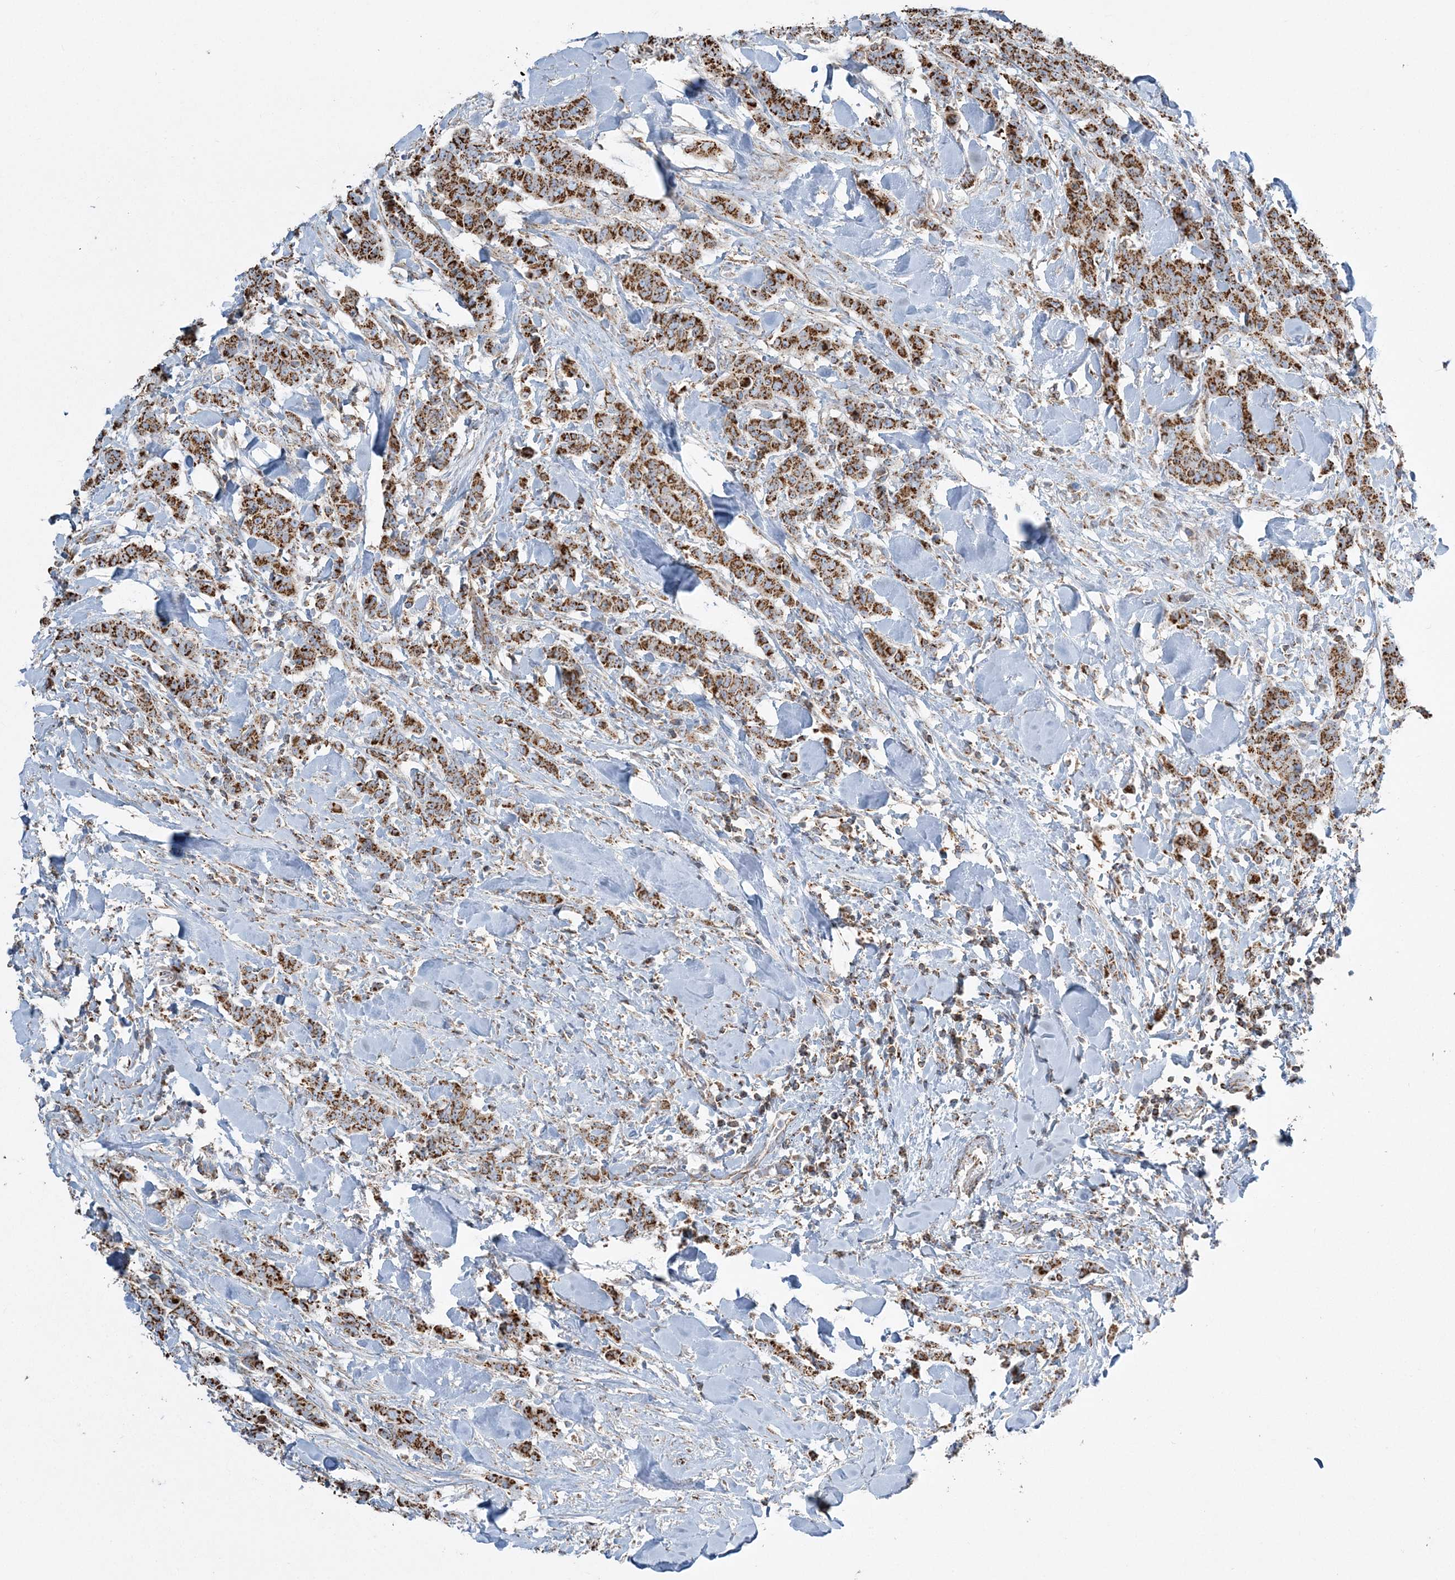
{"staining": {"intensity": "strong", "quantity": ">75%", "location": "cytoplasmic/membranous"}, "tissue": "breast cancer", "cell_type": "Tumor cells", "image_type": "cancer", "snomed": [{"axis": "morphology", "description": "Duct carcinoma"}, {"axis": "topography", "description": "Breast"}], "caption": "A brown stain labels strong cytoplasmic/membranous staining of a protein in human invasive ductal carcinoma (breast) tumor cells.", "gene": "RAB11FIP3", "patient": {"sex": "female", "age": 40}}